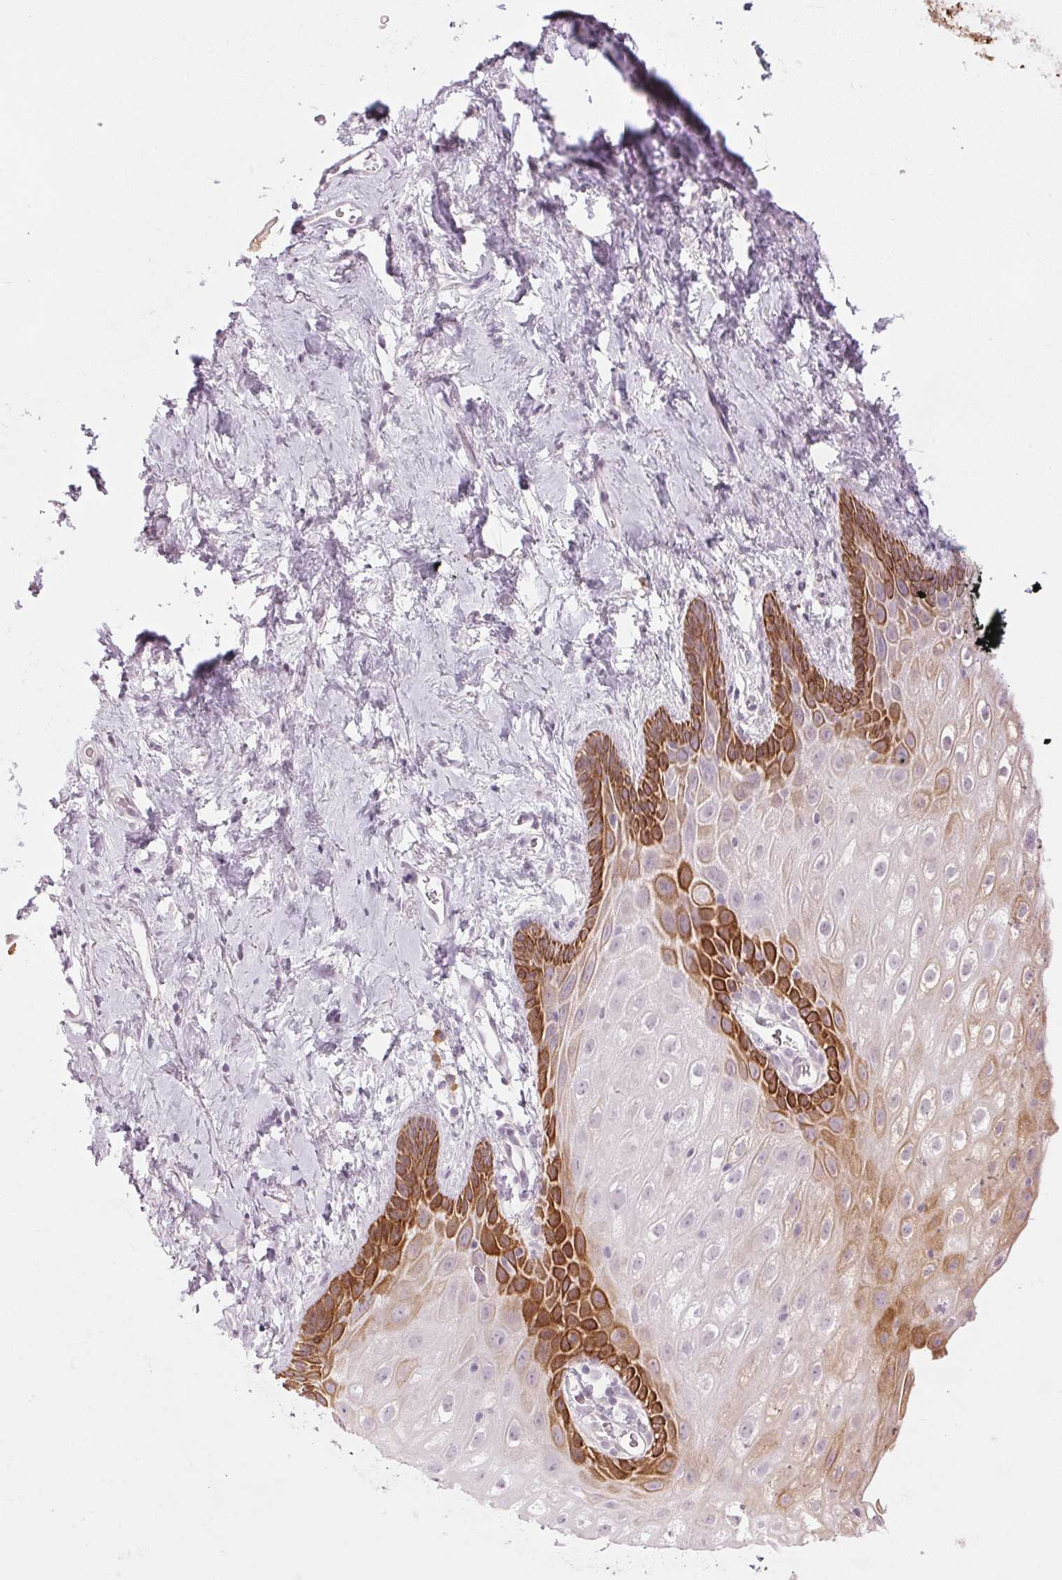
{"staining": {"intensity": "strong", "quantity": "25%-75%", "location": "cytoplasmic/membranous"}, "tissue": "vagina", "cell_type": "Squamous epithelial cells", "image_type": "normal", "snomed": [{"axis": "morphology", "description": "Normal tissue, NOS"}, {"axis": "morphology", "description": "Adenocarcinoma, NOS"}, {"axis": "topography", "description": "Rectum"}, {"axis": "topography", "description": "Vagina"}, {"axis": "topography", "description": "Peripheral nerve tissue"}], "caption": "IHC (DAB) staining of unremarkable human vagina demonstrates strong cytoplasmic/membranous protein staining in approximately 25%-75% of squamous epithelial cells. The staining was performed using DAB to visualize the protein expression in brown, while the nuclei were stained in blue with hematoxylin (Magnification: 20x).", "gene": "SCTR", "patient": {"sex": "female", "age": 71}}